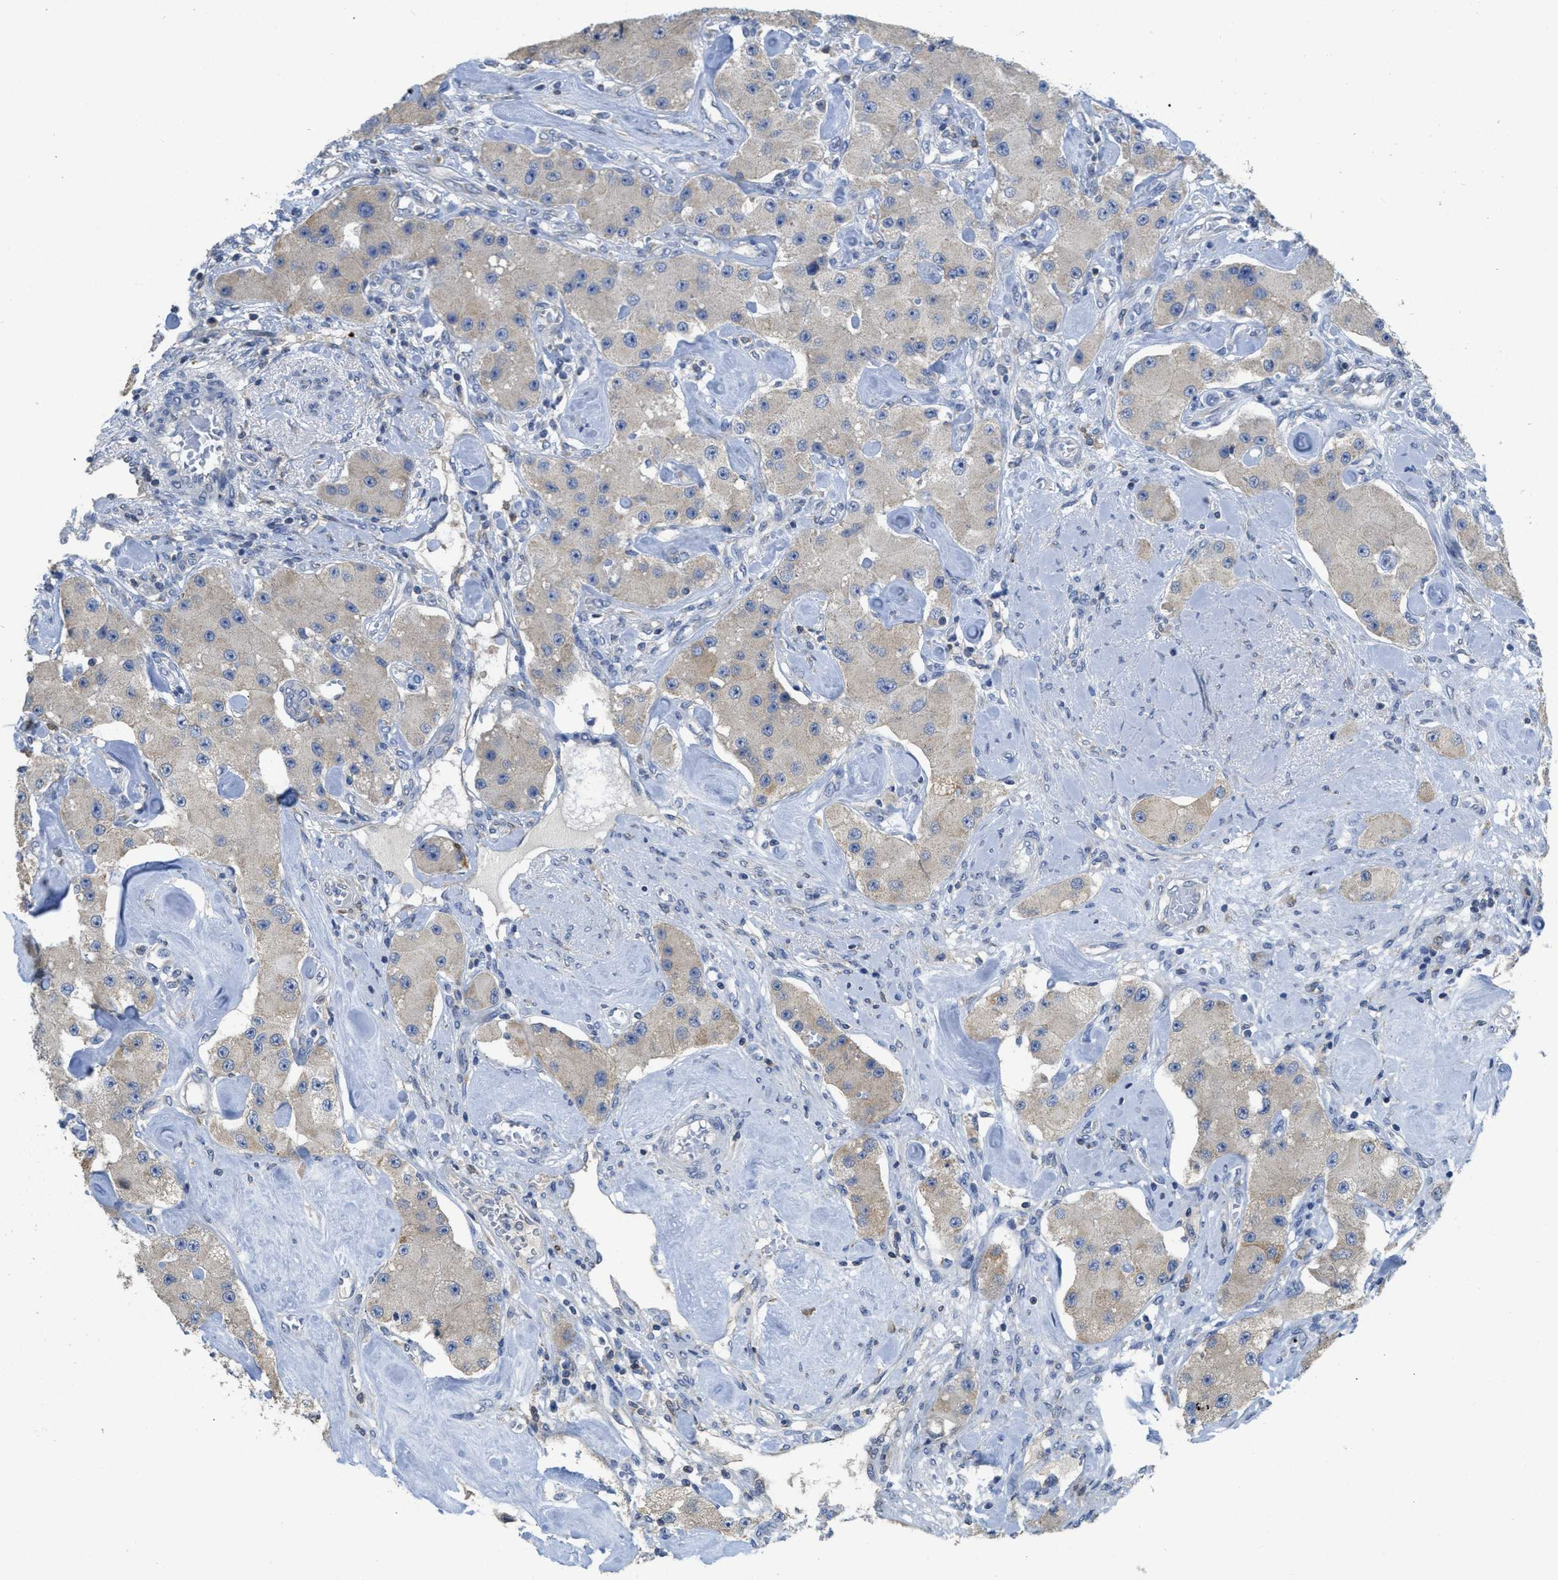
{"staining": {"intensity": "weak", "quantity": ">75%", "location": "cytoplasmic/membranous"}, "tissue": "carcinoid", "cell_type": "Tumor cells", "image_type": "cancer", "snomed": [{"axis": "morphology", "description": "Carcinoid, malignant, NOS"}, {"axis": "topography", "description": "Pancreas"}], "caption": "Protein staining reveals weak cytoplasmic/membranous positivity in about >75% of tumor cells in carcinoid.", "gene": "SFXN2", "patient": {"sex": "male", "age": 41}}